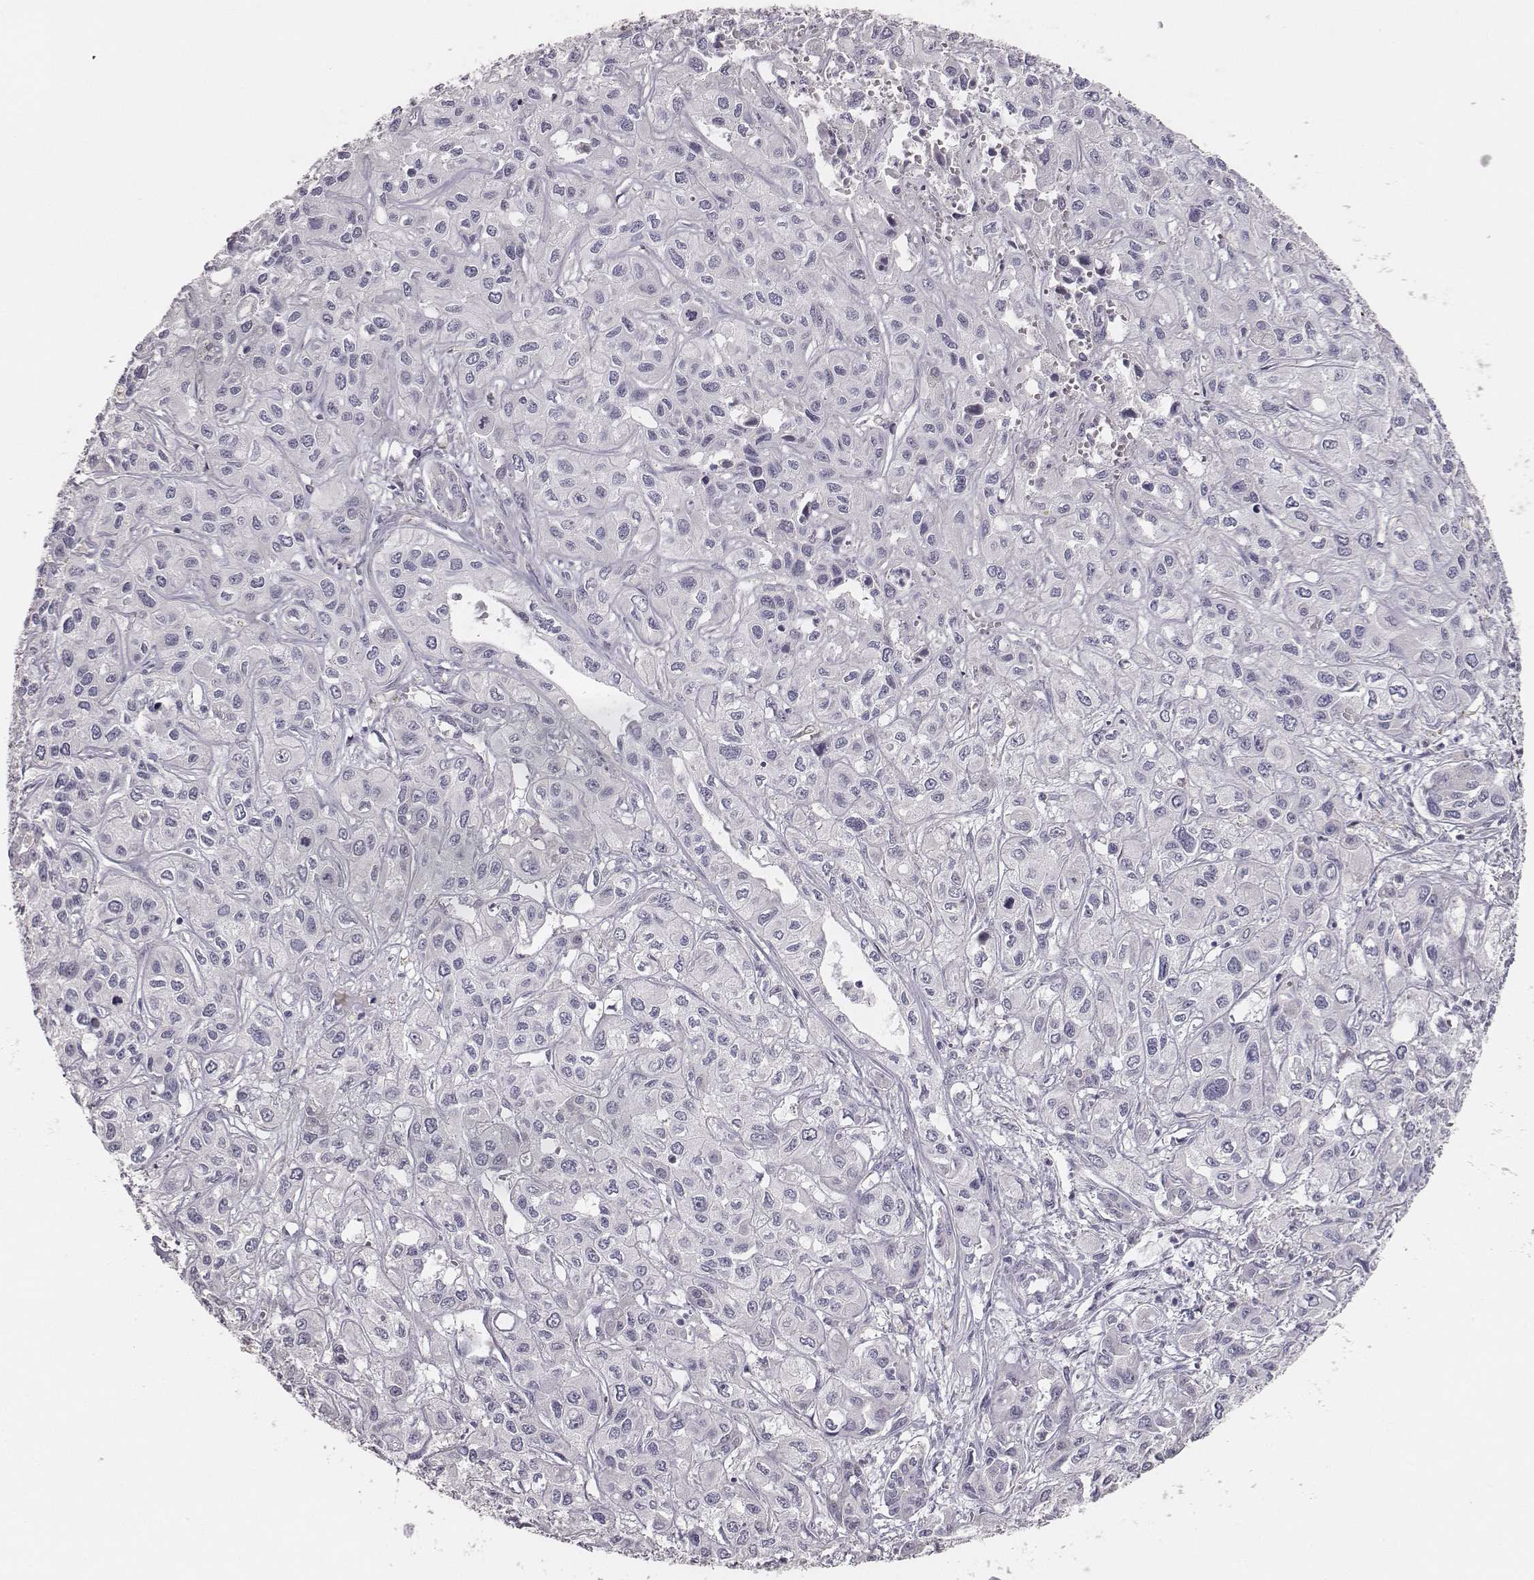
{"staining": {"intensity": "negative", "quantity": "none", "location": "none"}, "tissue": "liver cancer", "cell_type": "Tumor cells", "image_type": "cancer", "snomed": [{"axis": "morphology", "description": "Cholangiocarcinoma"}, {"axis": "topography", "description": "Liver"}], "caption": "This is an immunohistochemistry (IHC) micrograph of liver cancer (cholangiocarcinoma). There is no staining in tumor cells.", "gene": "MYH6", "patient": {"sex": "female", "age": 66}}